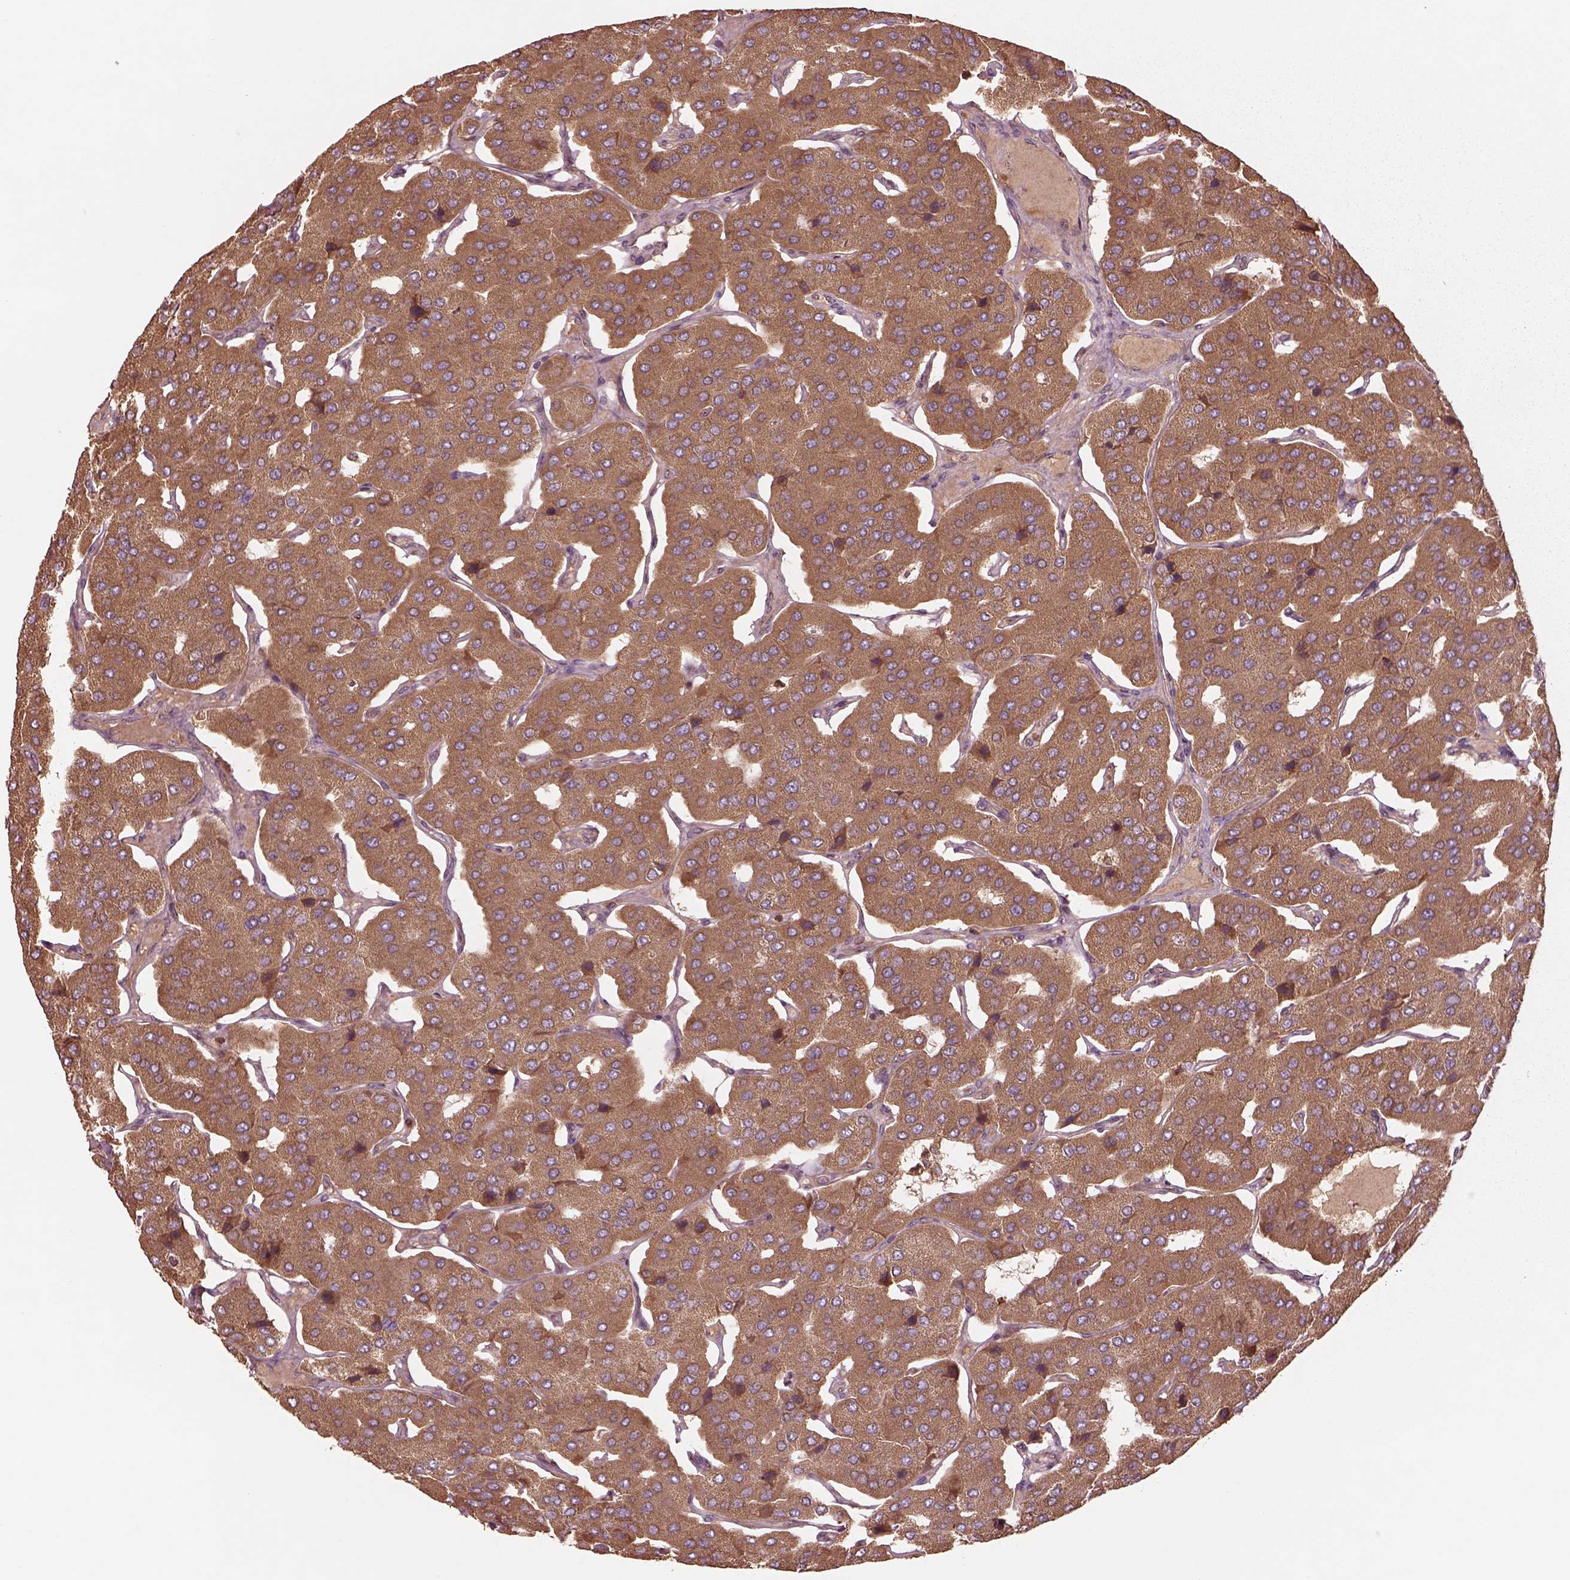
{"staining": {"intensity": "moderate", "quantity": ">75%", "location": "cytoplasmic/membranous"}, "tissue": "parathyroid gland", "cell_type": "Glandular cells", "image_type": "normal", "snomed": [{"axis": "morphology", "description": "Normal tissue, NOS"}, {"axis": "morphology", "description": "Adenoma, NOS"}, {"axis": "topography", "description": "Parathyroid gland"}], "caption": "Protein staining of normal parathyroid gland reveals moderate cytoplasmic/membranous positivity in about >75% of glandular cells.", "gene": "TRADD", "patient": {"sex": "female", "age": 86}}